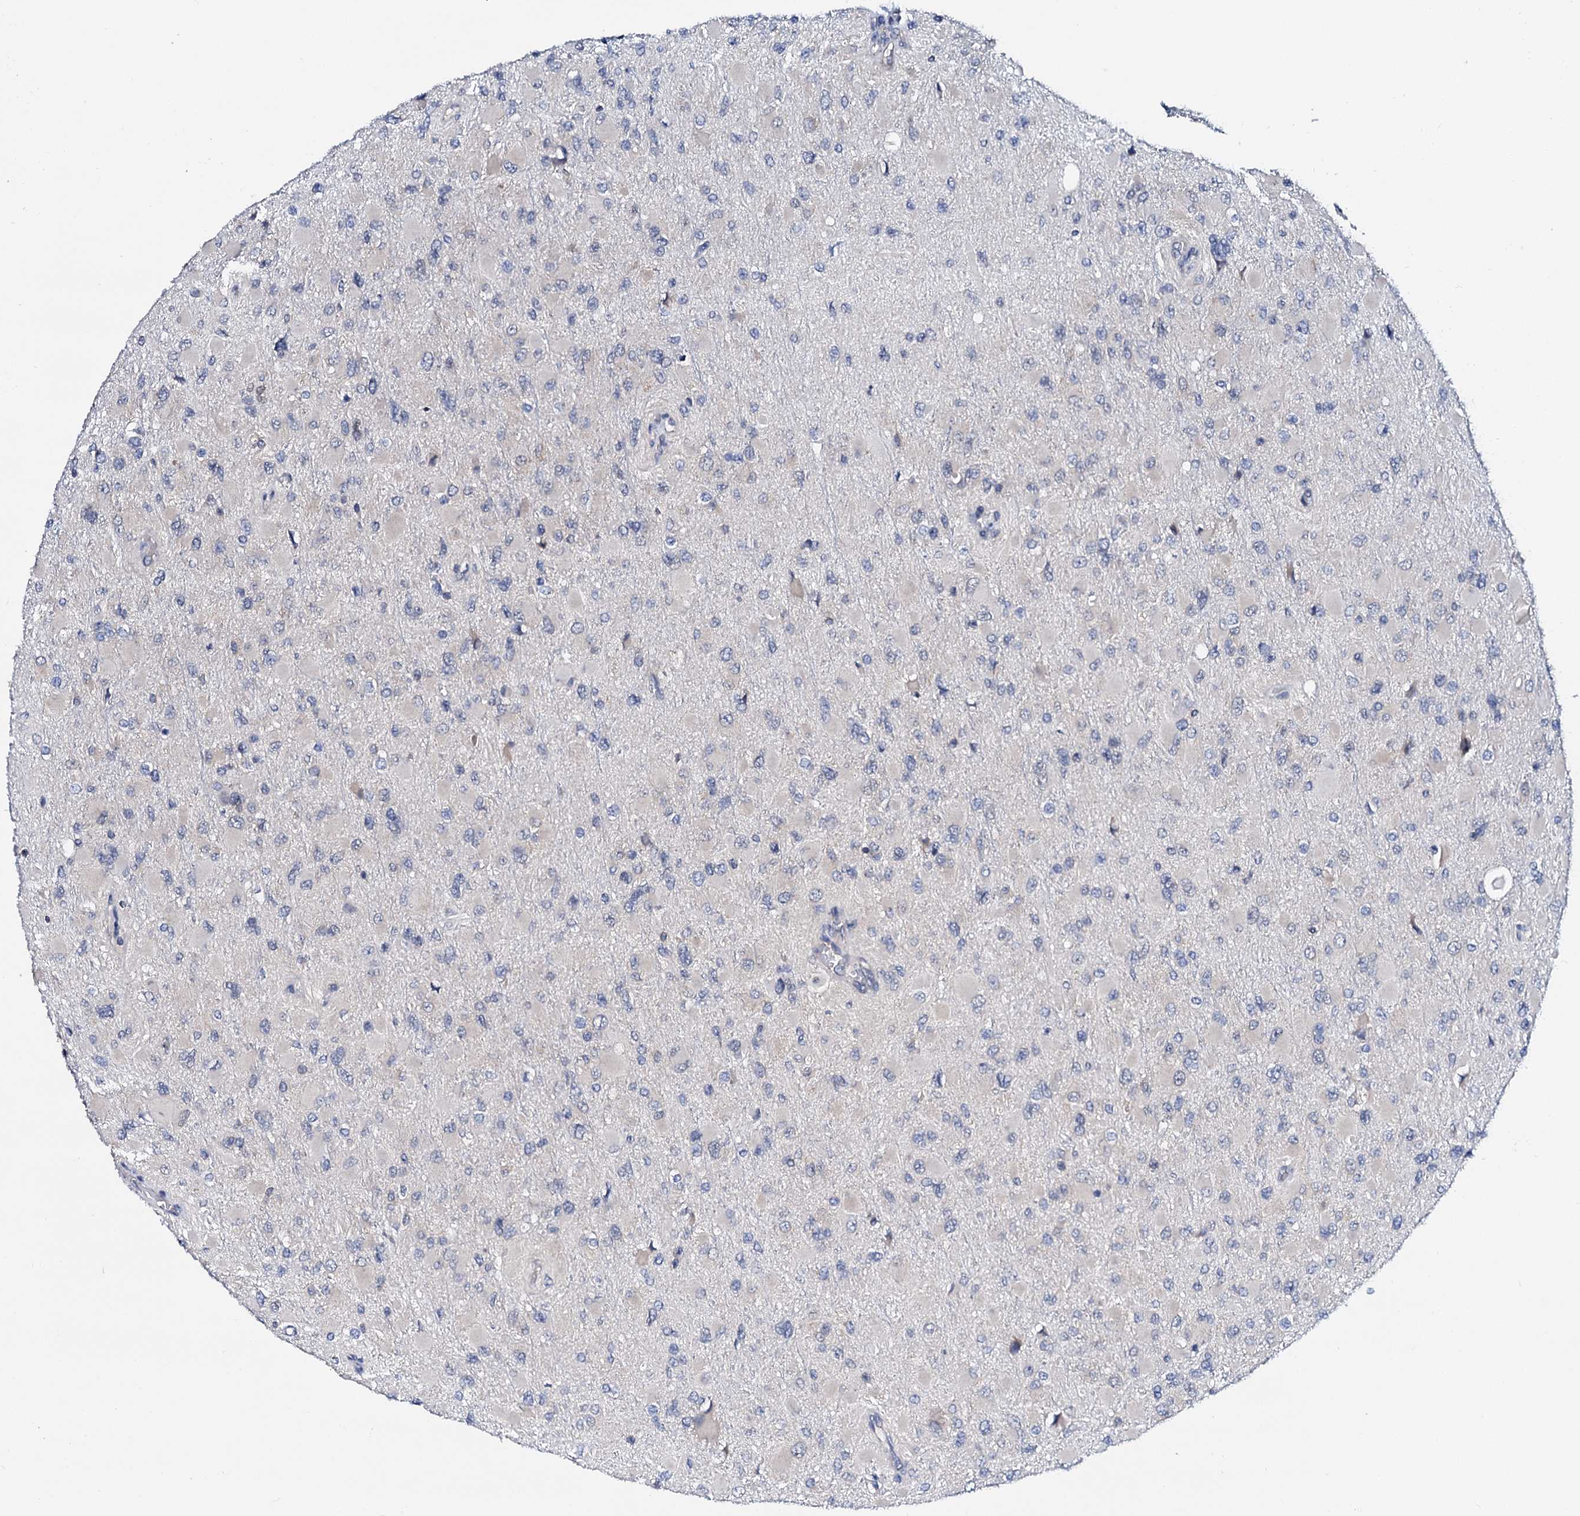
{"staining": {"intensity": "negative", "quantity": "none", "location": "none"}, "tissue": "glioma", "cell_type": "Tumor cells", "image_type": "cancer", "snomed": [{"axis": "morphology", "description": "Glioma, malignant, High grade"}, {"axis": "topography", "description": "Cerebral cortex"}], "caption": "The histopathology image displays no staining of tumor cells in high-grade glioma (malignant).", "gene": "NUP58", "patient": {"sex": "female", "age": 36}}